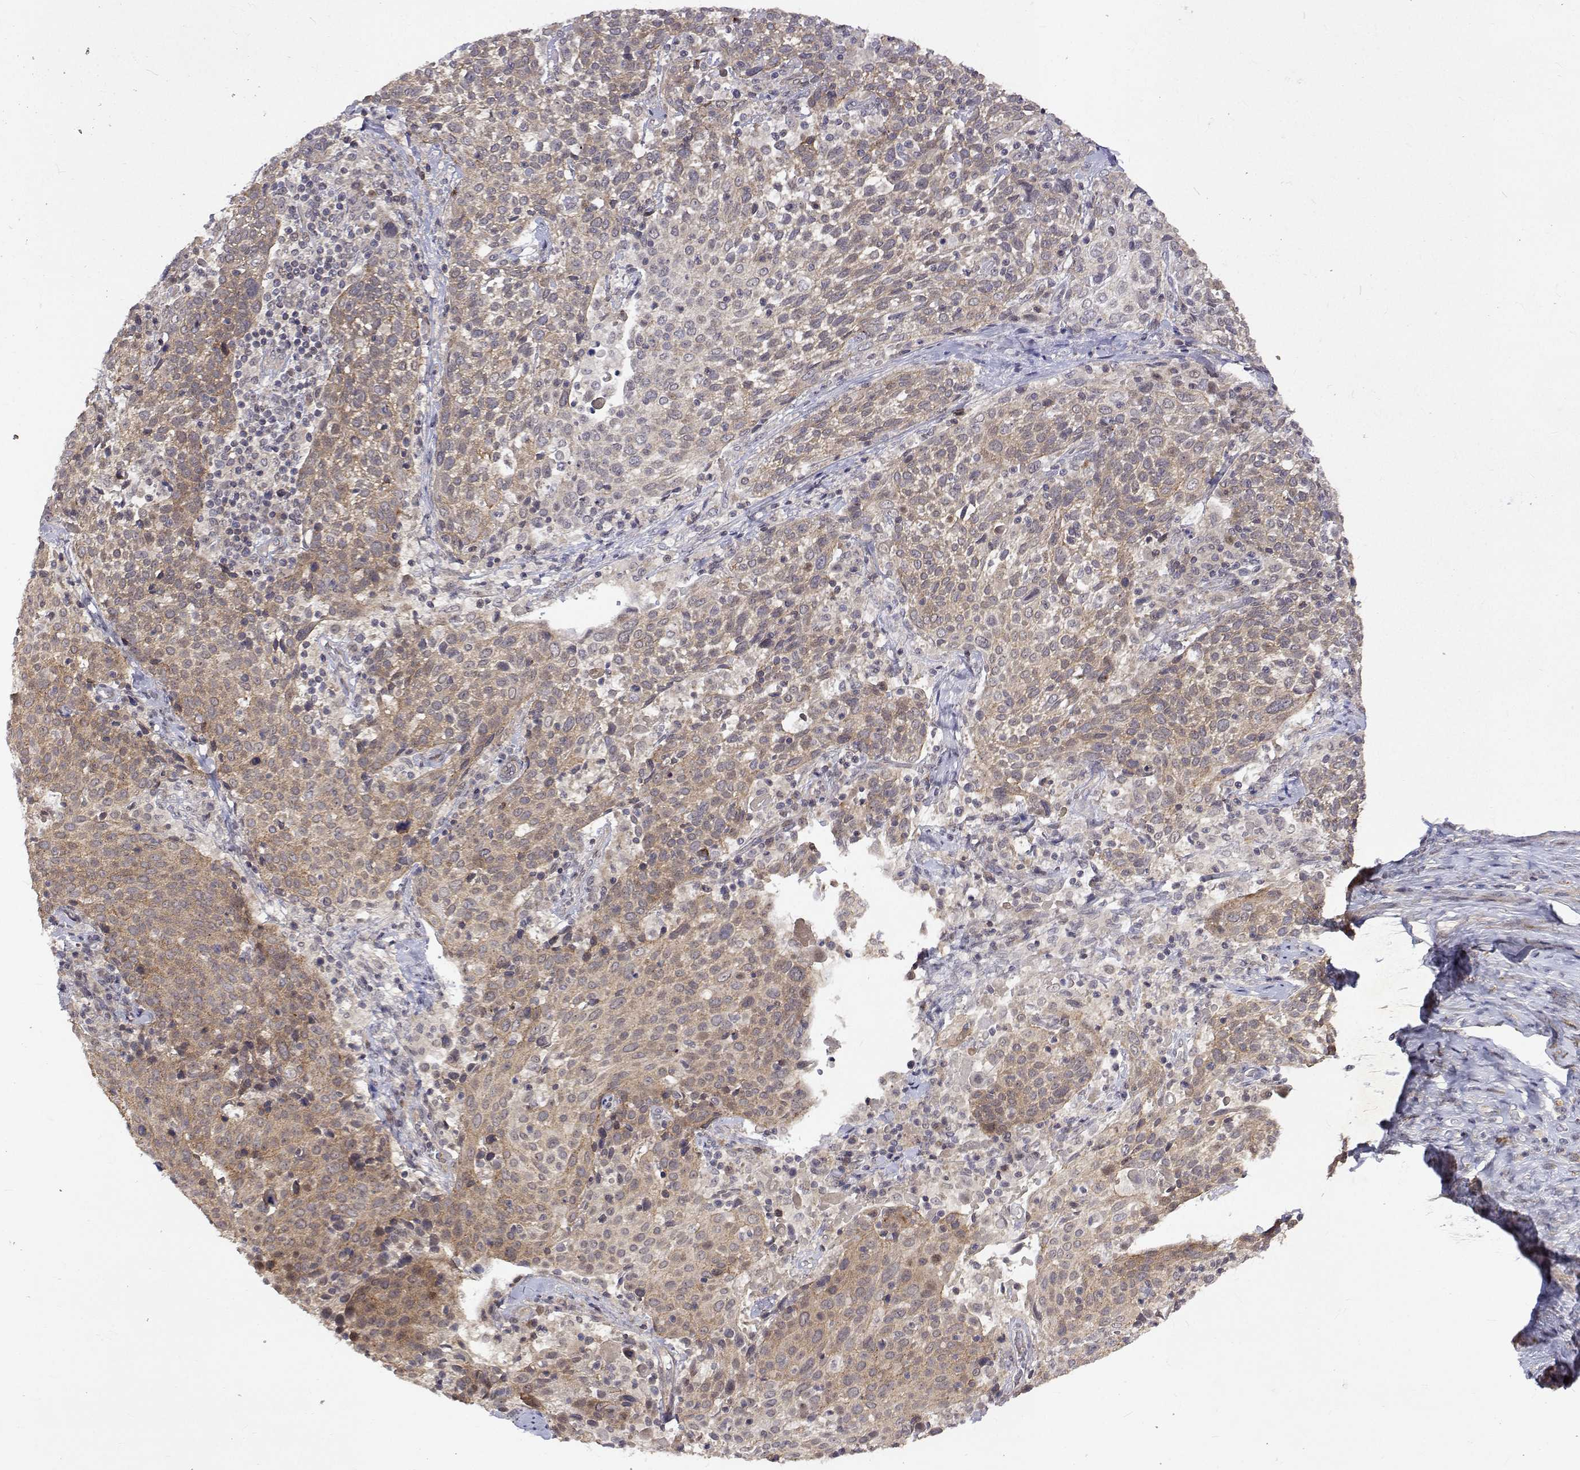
{"staining": {"intensity": "weak", "quantity": ">75%", "location": "cytoplasmic/membranous"}, "tissue": "cervical cancer", "cell_type": "Tumor cells", "image_type": "cancer", "snomed": [{"axis": "morphology", "description": "Squamous cell carcinoma, NOS"}, {"axis": "topography", "description": "Cervix"}], "caption": "Human squamous cell carcinoma (cervical) stained for a protein (brown) demonstrates weak cytoplasmic/membranous positive staining in approximately >75% of tumor cells.", "gene": "ALKBH8", "patient": {"sex": "female", "age": 61}}